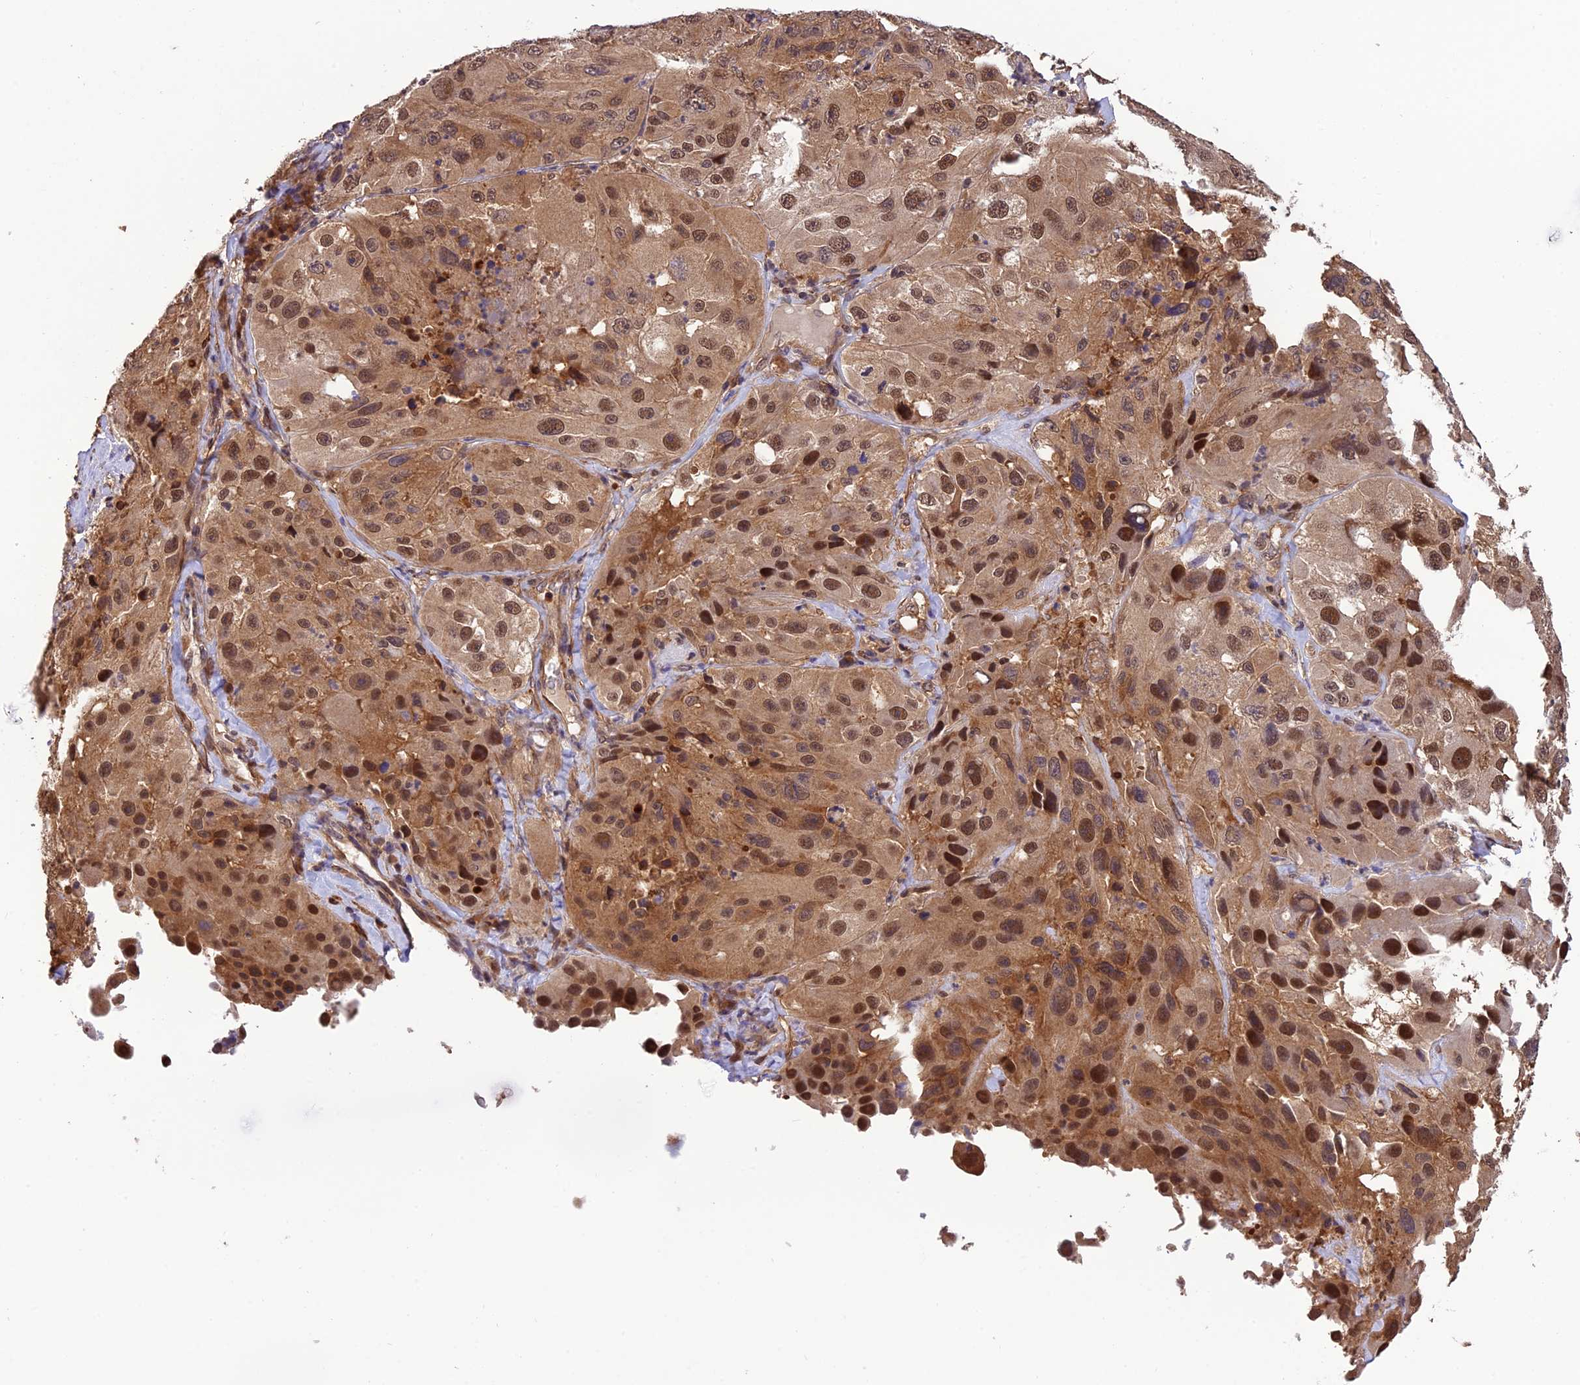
{"staining": {"intensity": "strong", "quantity": ">75%", "location": "cytoplasmic/membranous,nuclear"}, "tissue": "melanoma", "cell_type": "Tumor cells", "image_type": "cancer", "snomed": [{"axis": "morphology", "description": "Malignant melanoma, Metastatic site"}, {"axis": "topography", "description": "Lymph node"}], "caption": "Malignant melanoma (metastatic site) stained with DAB (3,3'-diaminobenzidine) IHC demonstrates high levels of strong cytoplasmic/membranous and nuclear positivity in approximately >75% of tumor cells. (DAB (3,3'-diaminobenzidine) = brown stain, brightfield microscopy at high magnification).", "gene": "PSMB3", "patient": {"sex": "male", "age": 62}}